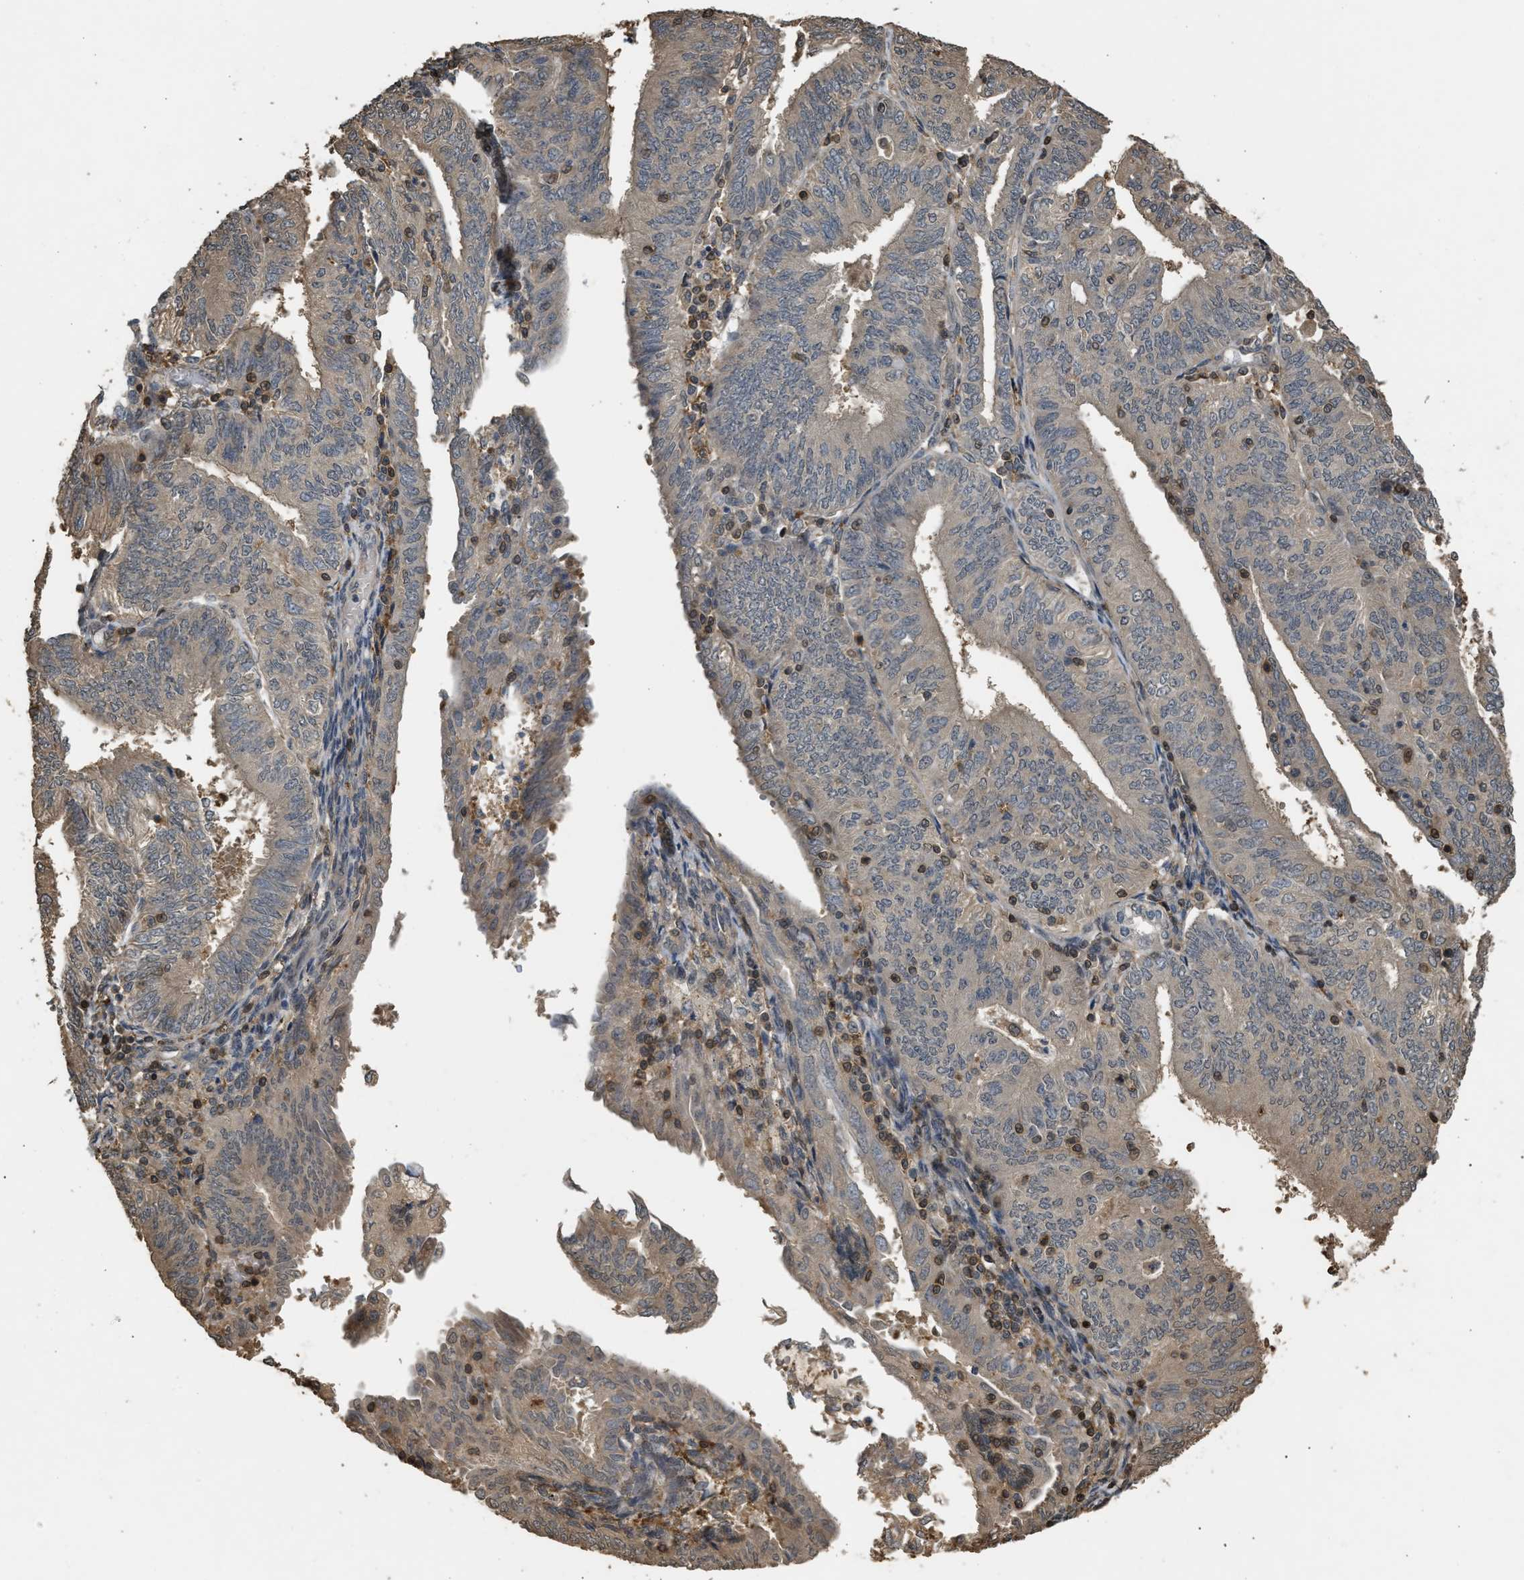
{"staining": {"intensity": "weak", "quantity": "<25%", "location": "cytoplasmic/membranous"}, "tissue": "endometrial cancer", "cell_type": "Tumor cells", "image_type": "cancer", "snomed": [{"axis": "morphology", "description": "Adenocarcinoma, NOS"}, {"axis": "topography", "description": "Endometrium"}], "caption": "An image of endometrial cancer (adenocarcinoma) stained for a protein displays no brown staining in tumor cells. (Stains: DAB immunohistochemistry (IHC) with hematoxylin counter stain, Microscopy: brightfield microscopy at high magnification).", "gene": "ARHGDIA", "patient": {"sex": "female", "age": 58}}